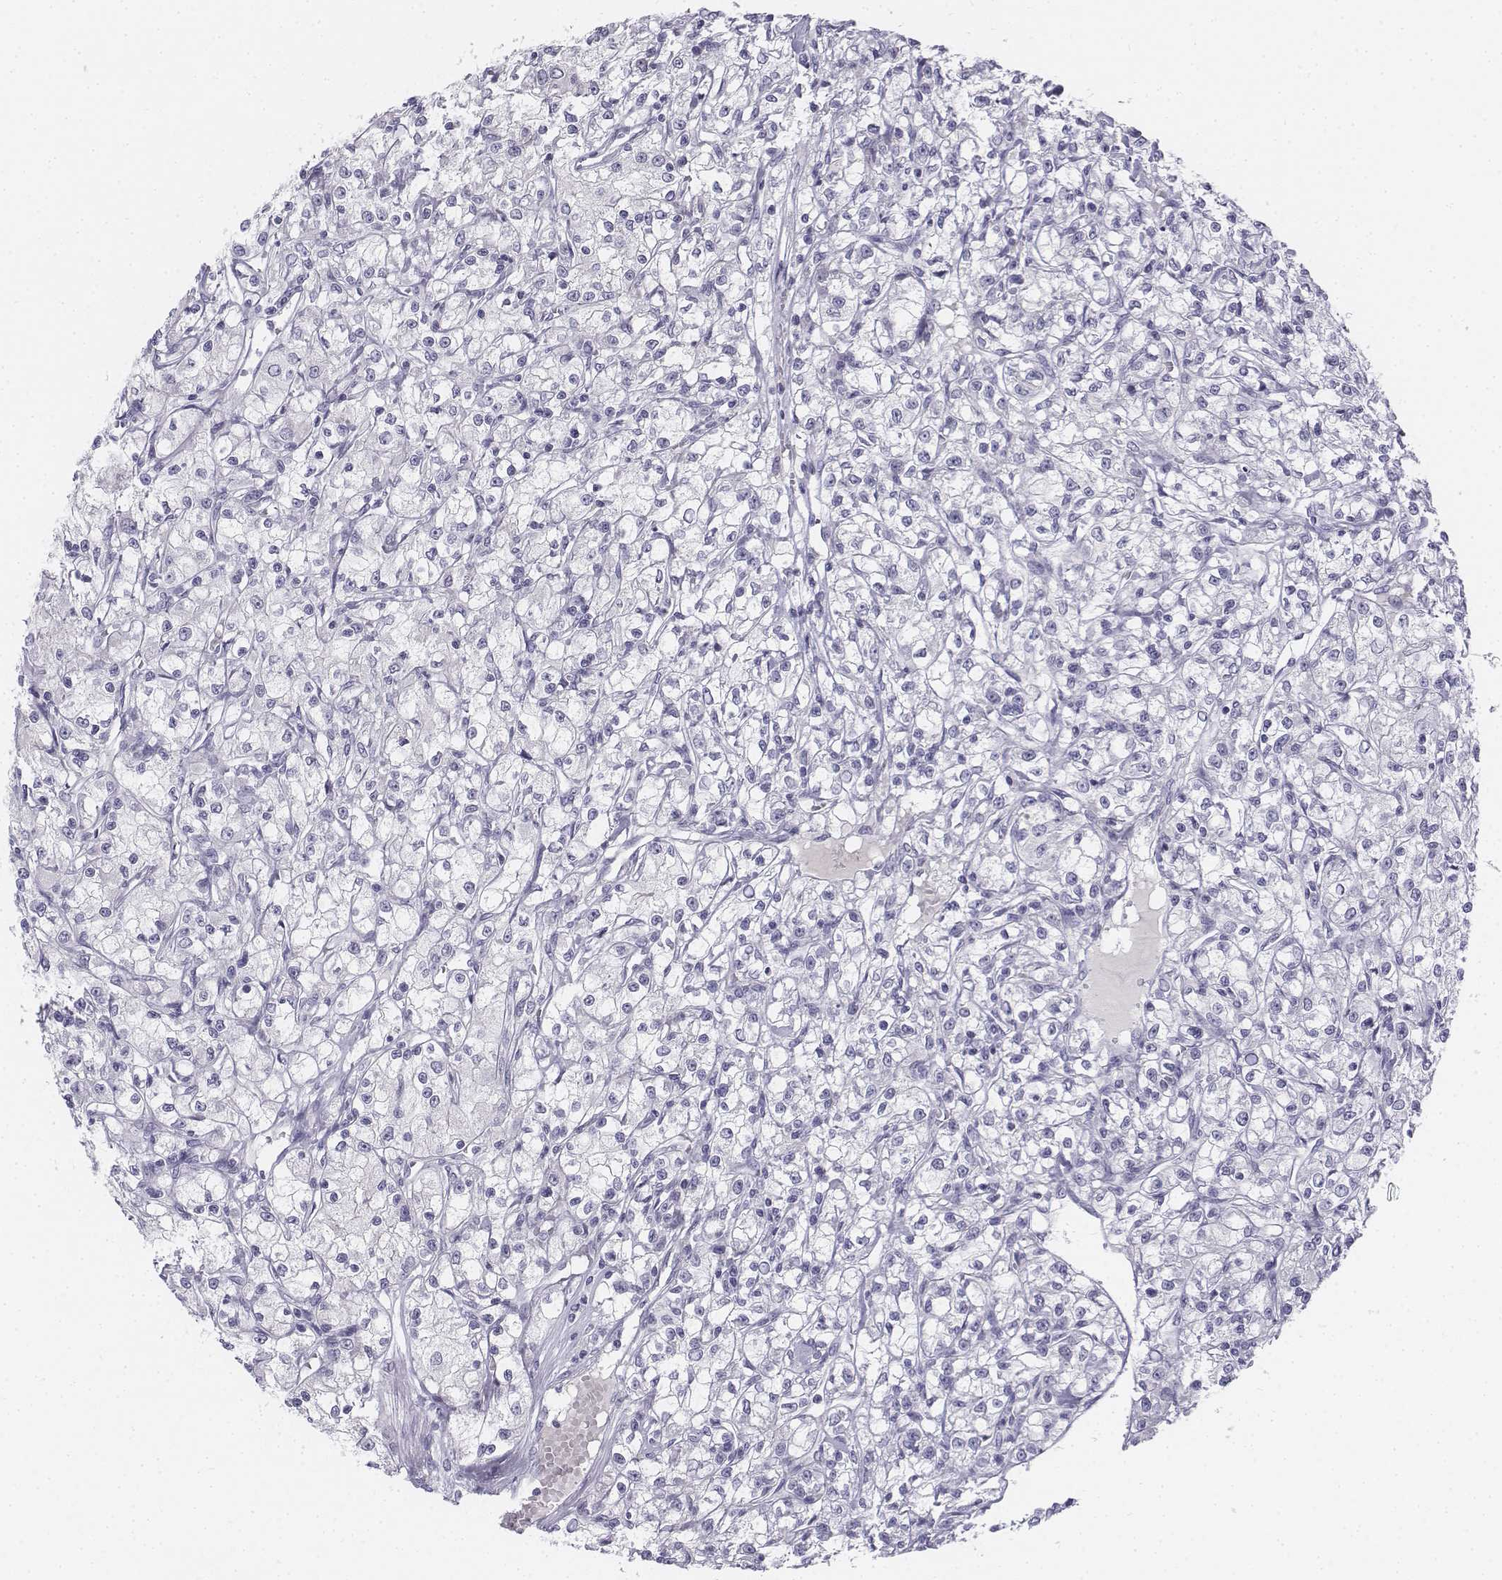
{"staining": {"intensity": "negative", "quantity": "none", "location": "none"}, "tissue": "renal cancer", "cell_type": "Tumor cells", "image_type": "cancer", "snomed": [{"axis": "morphology", "description": "Adenocarcinoma, NOS"}, {"axis": "topography", "description": "Kidney"}], "caption": "Photomicrograph shows no significant protein positivity in tumor cells of renal adenocarcinoma.", "gene": "TH", "patient": {"sex": "female", "age": 59}}